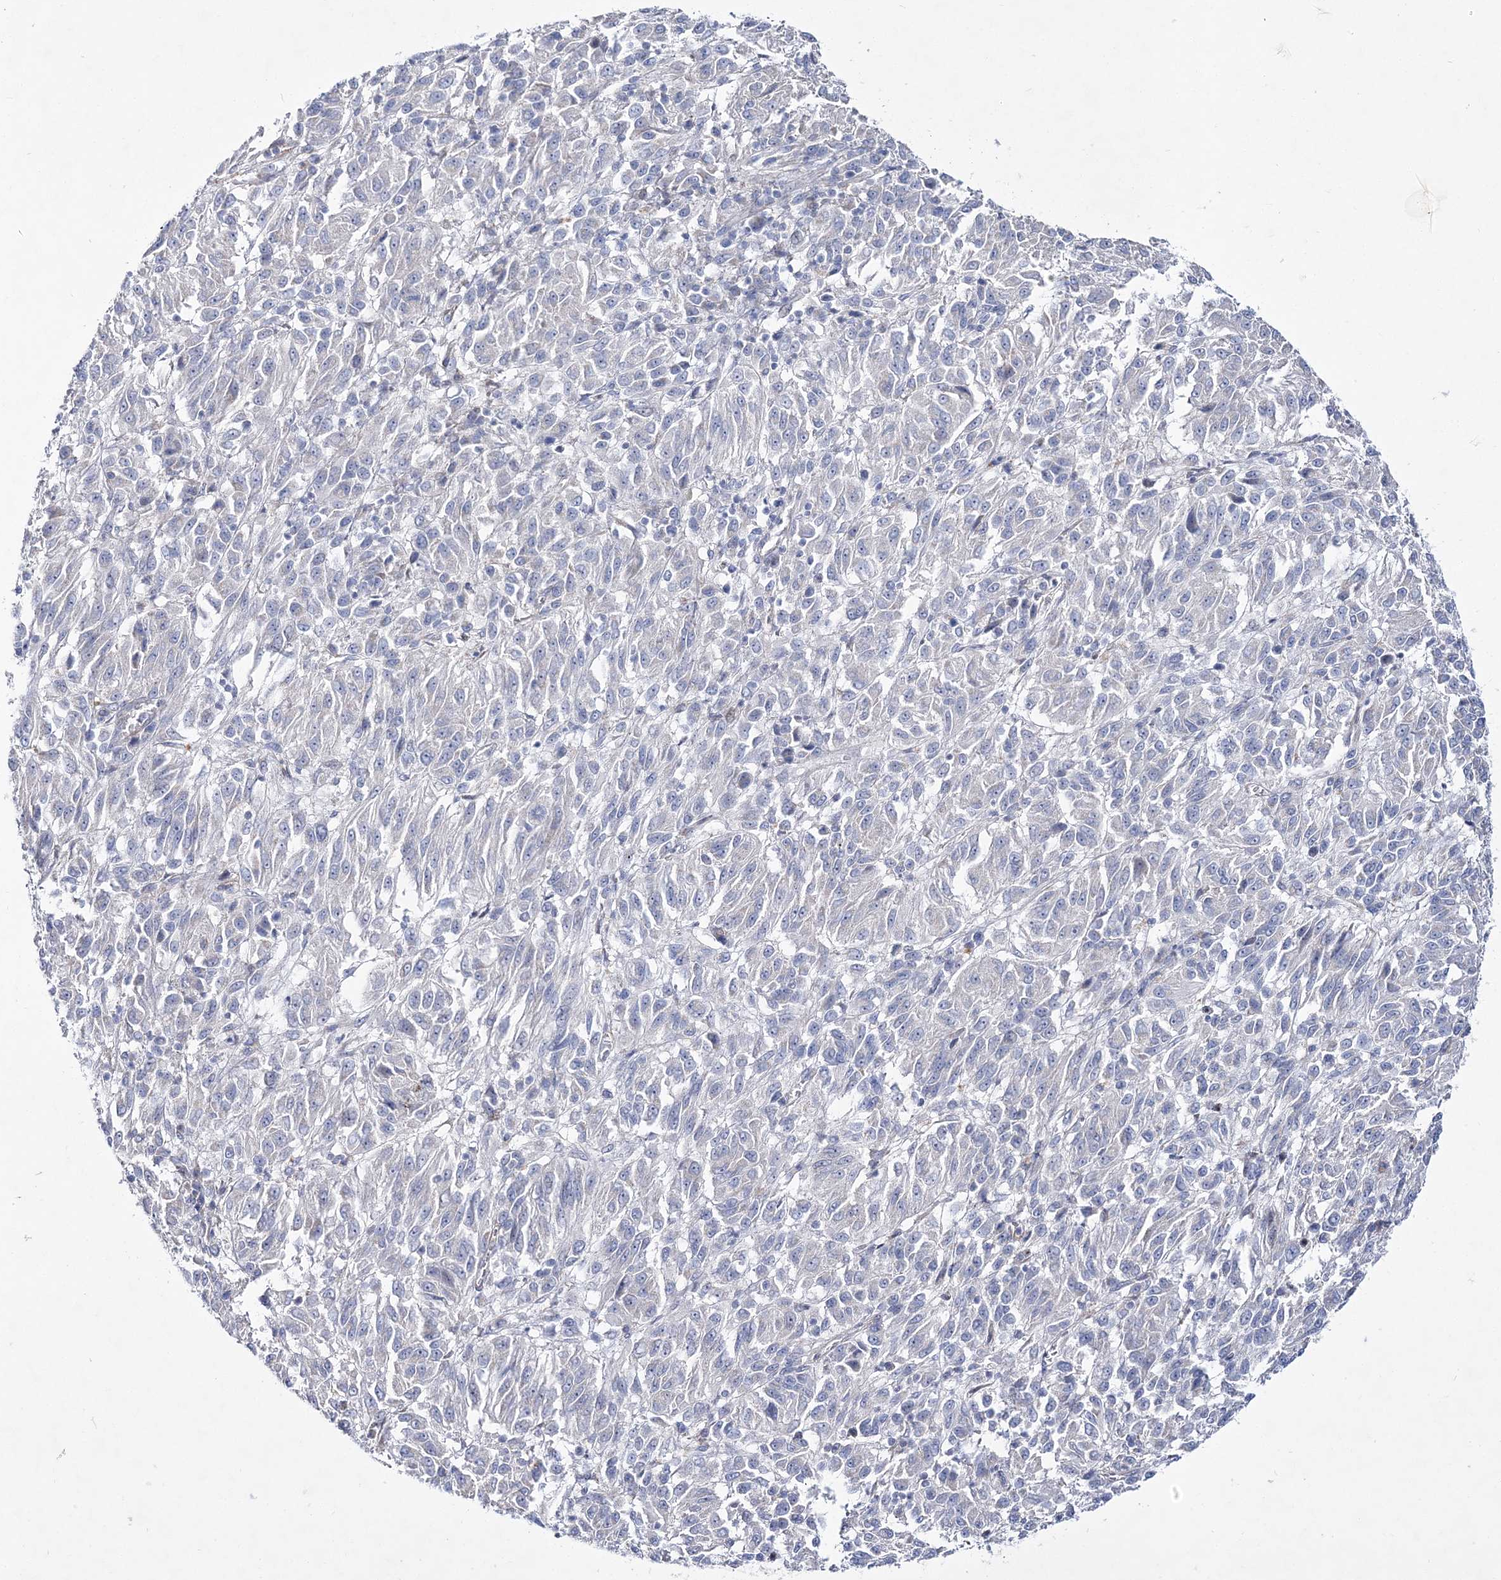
{"staining": {"intensity": "negative", "quantity": "none", "location": "none"}, "tissue": "melanoma", "cell_type": "Tumor cells", "image_type": "cancer", "snomed": [{"axis": "morphology", "description": "Malignant melanoma, Metastatic site"}, {"axis": "topography", "description": "Lung"}], "caption": "The photomicrograph exhibits no significant expression in tumor cells of malignant melanoma (metastatic site).", "gene": "ANO1", "patient": {"sex": "male", "age": 64}}